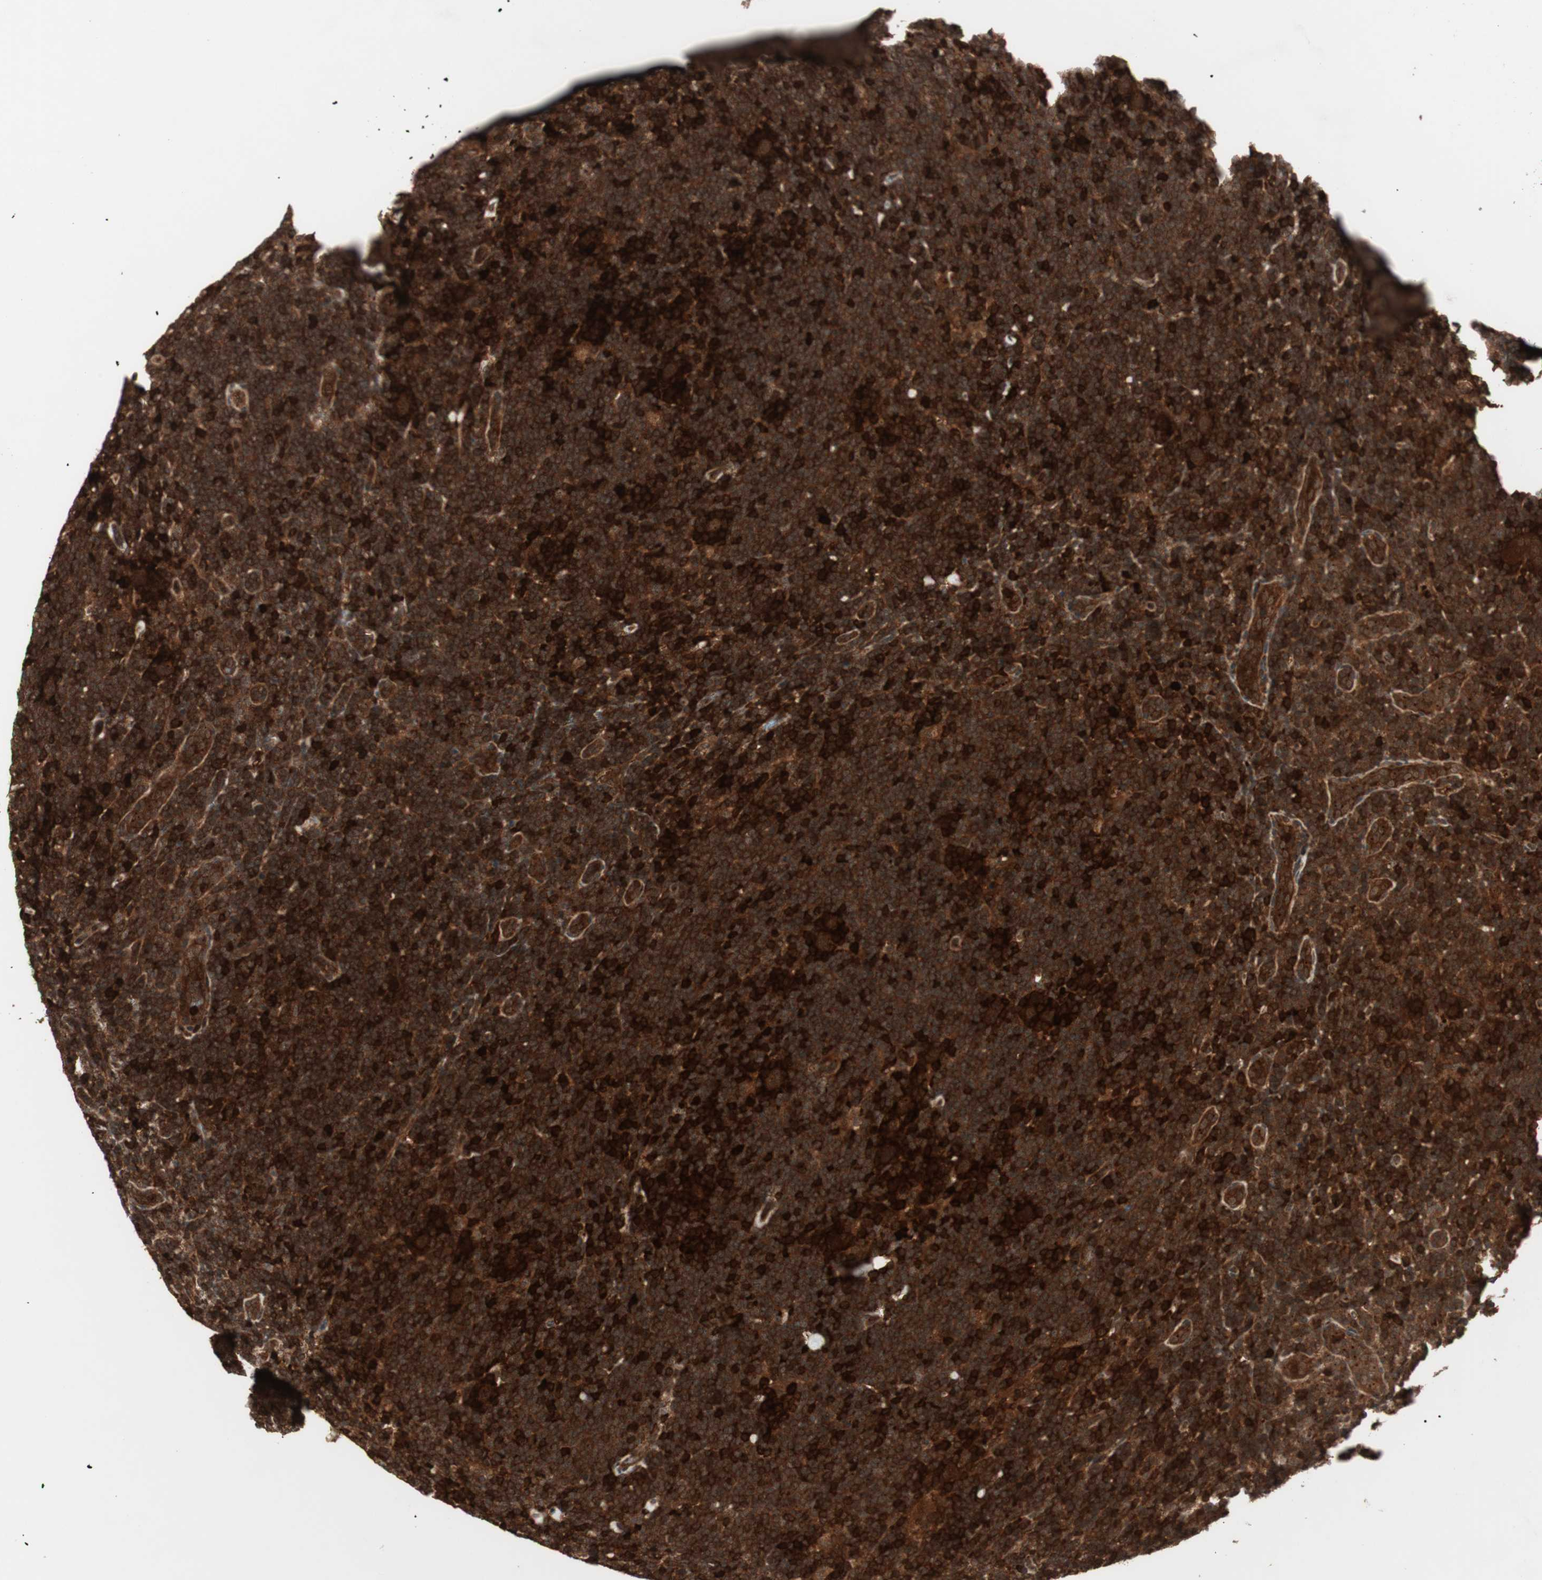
{"staining": {"intensity": "strong", "quantity": ">75%", "location": "cytoplasmic/membranous"}, "tissue": "lymphoma", "cell_type": "Tumor cells", "image_type": "cancer", "snomed": [{"axis": "morphology", "description": "Hodgkin's disease, NOS"}, {"axis": "topography", "description": "Lymph node"}], "caption": "Protein expression analysis of human lymphoma reveals strong cytoplasmic/membranous expression in about >75% of tumor cells.", "gene": "PRKG2", "patient": {"sex": "female", "age": 57}}